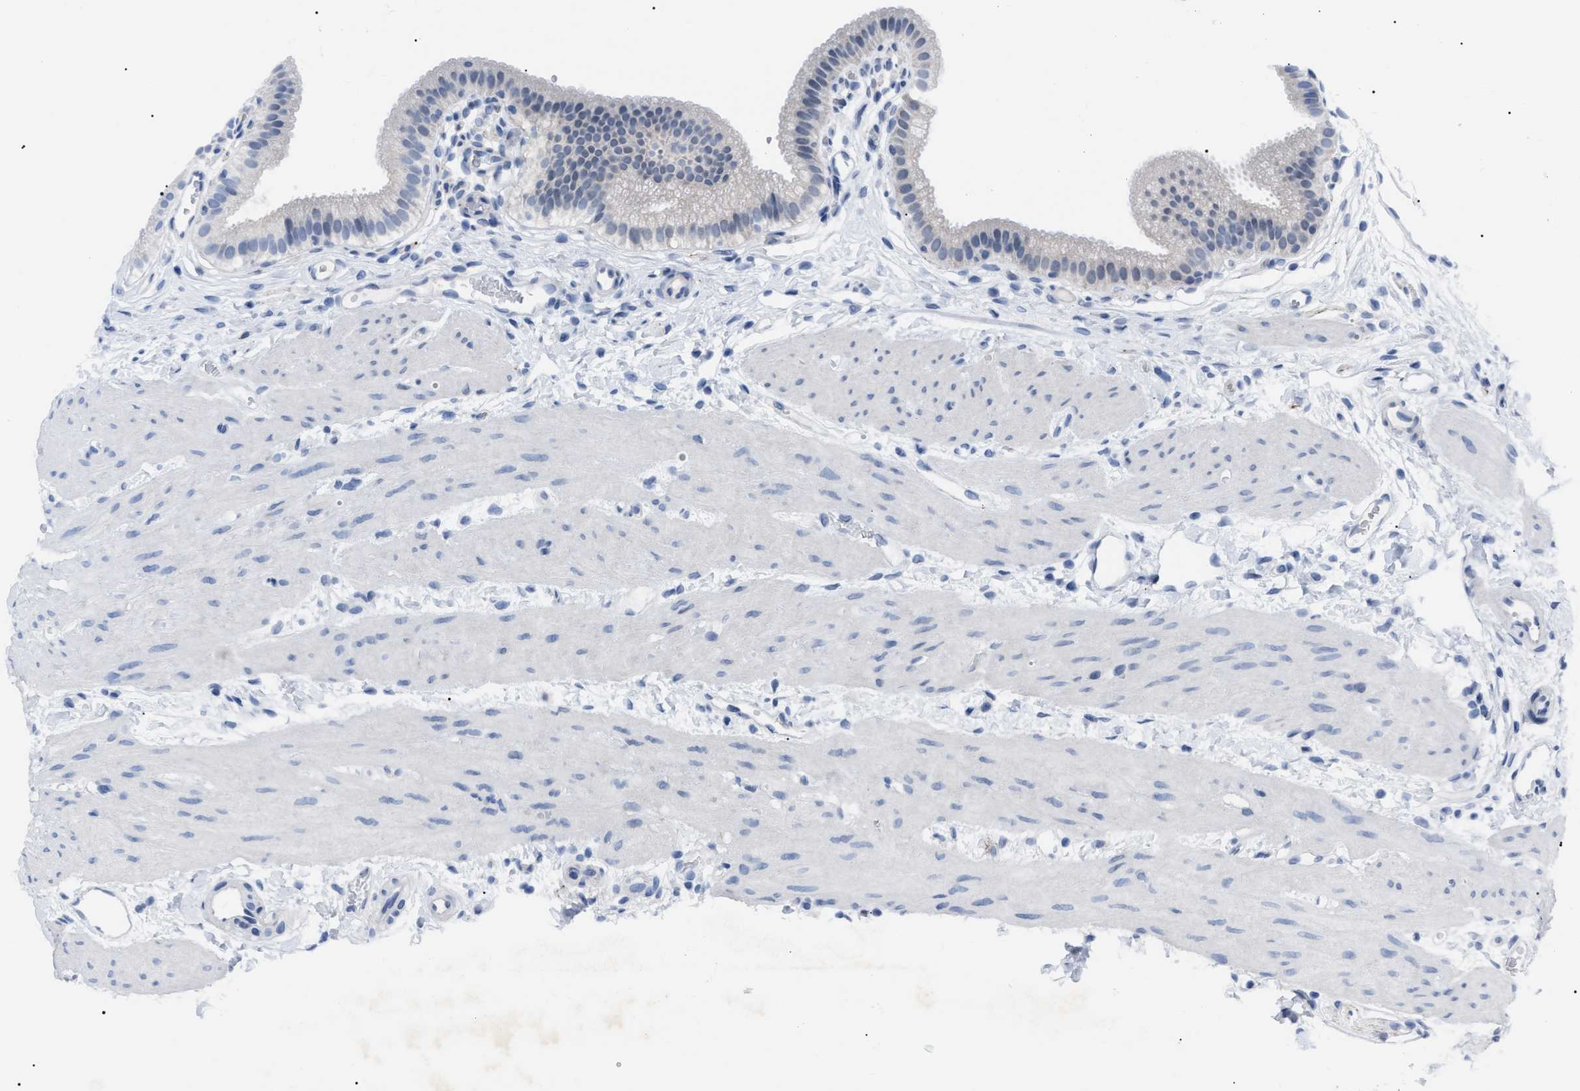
{"staining": {"intensity": "negative", "quantity": "none", "location": "none"}, "tissue": "gallbladder", "cell_type": "Glandular cells", "image_type": "normal", "snomed": [{"axis": "morphology", "description": "Normal tissue, NOS"}, {"axis": "topography", "description": "Gallbladder"}], "caption": "The histopathology image shows no significant positivity in glandular cells of gallbladder.", "gene": "LRWD1", "patient": {"sex": "female", "age": 26}}